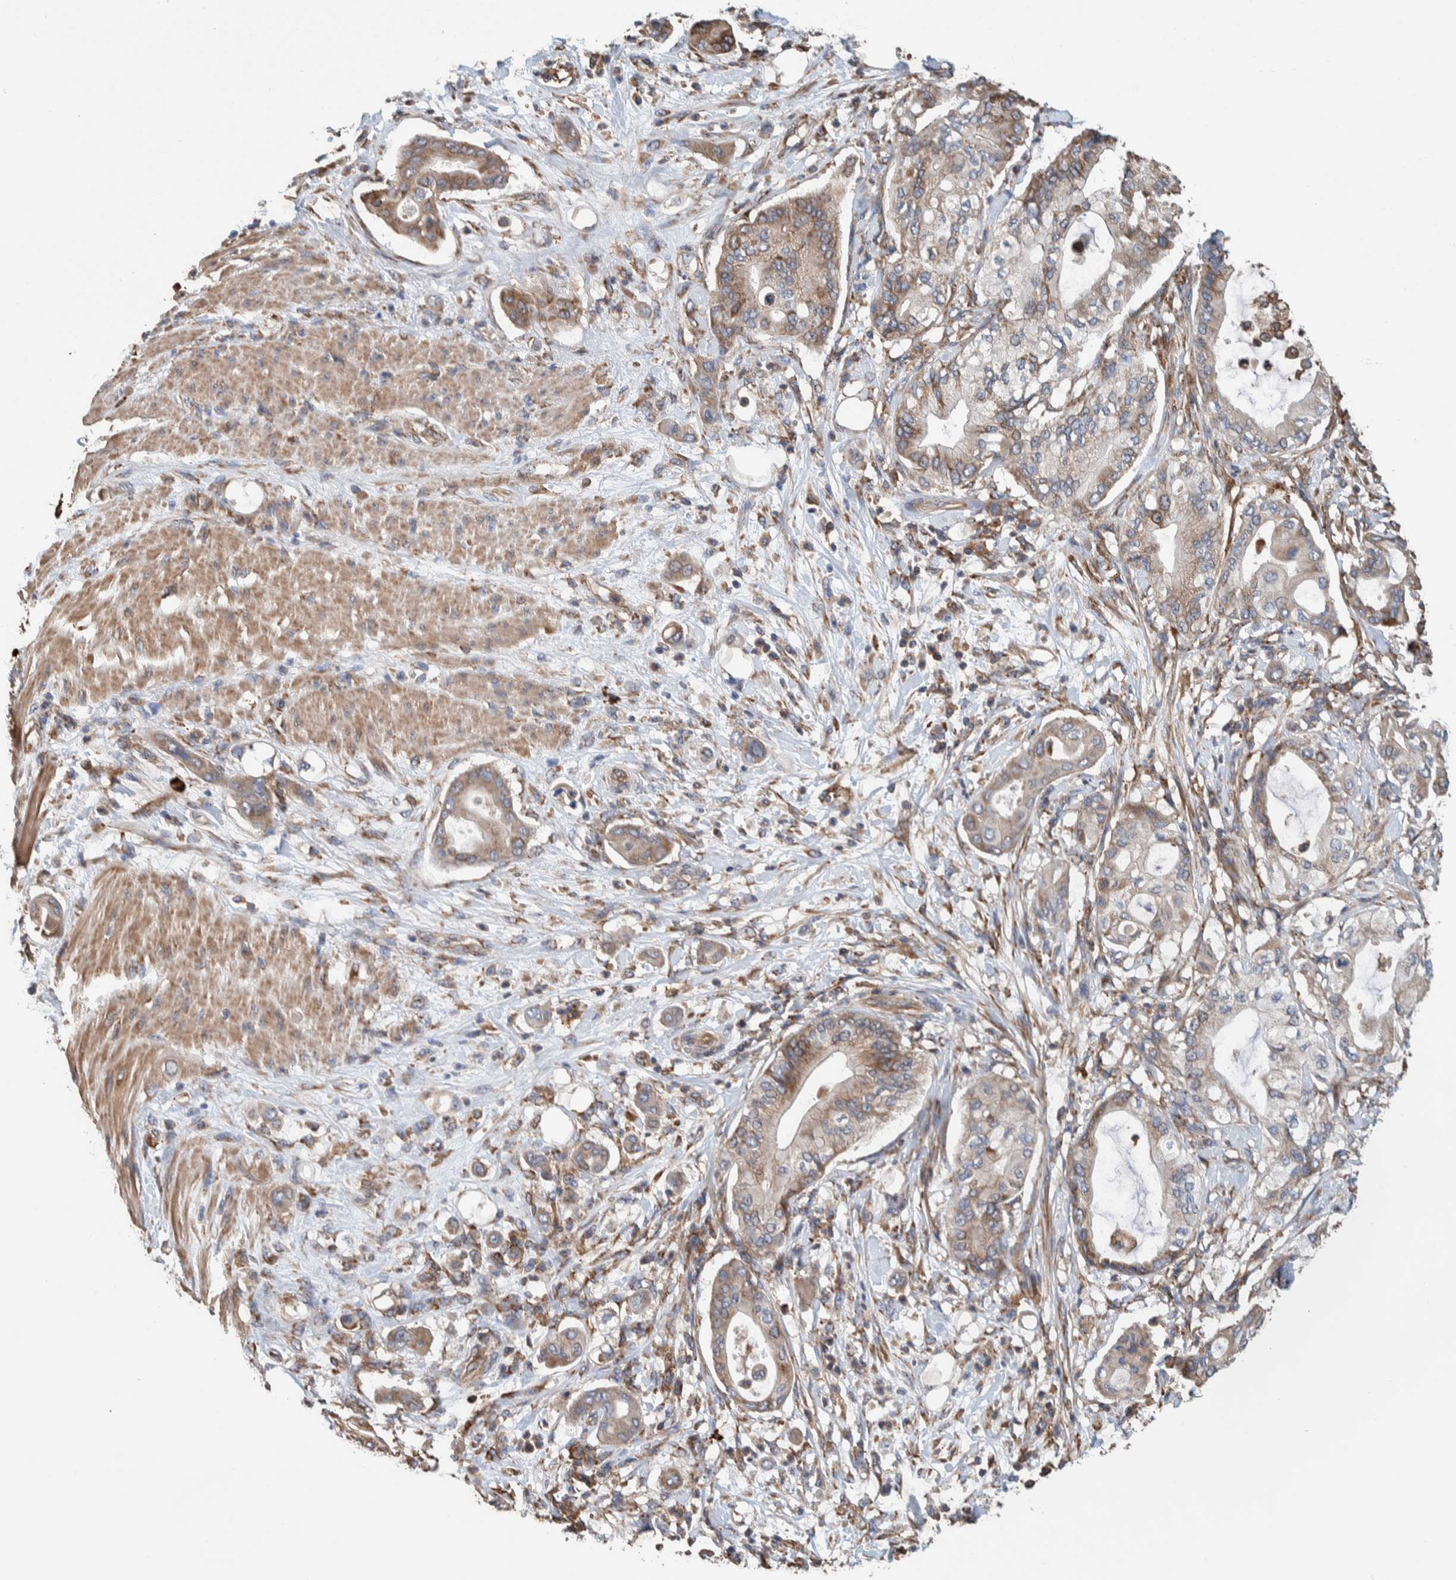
{"staining": {"intensity": "moderate", "quantity": "25%-75%", "location": "cytoplasmic/membranous"}, "tissue": "pancreatic cancer", "cell_type": "Tumor cells", "image_type": "cancer", "snomed": [{"axis": "morphology", "description": "Adenocarcinoma, NOS"}, {"axis": "morphology", "description": "Adenocarcinoma, metastatic, NOS"}, {"axis": "topography", "description": "Lymph node"}, {"axis": "topography", "description": "Pancreas"}, {"axis": "topography", "description": "Duodenum"}], "caption": "The immunohistochemical stain labels moderate cytoplasmic/membranous positivity in tumor cells of pancreatic metastatic adenocarcinoma tissue.", "gene": "PLA2G3", "patient": {"sex": "female", "age": 64}}